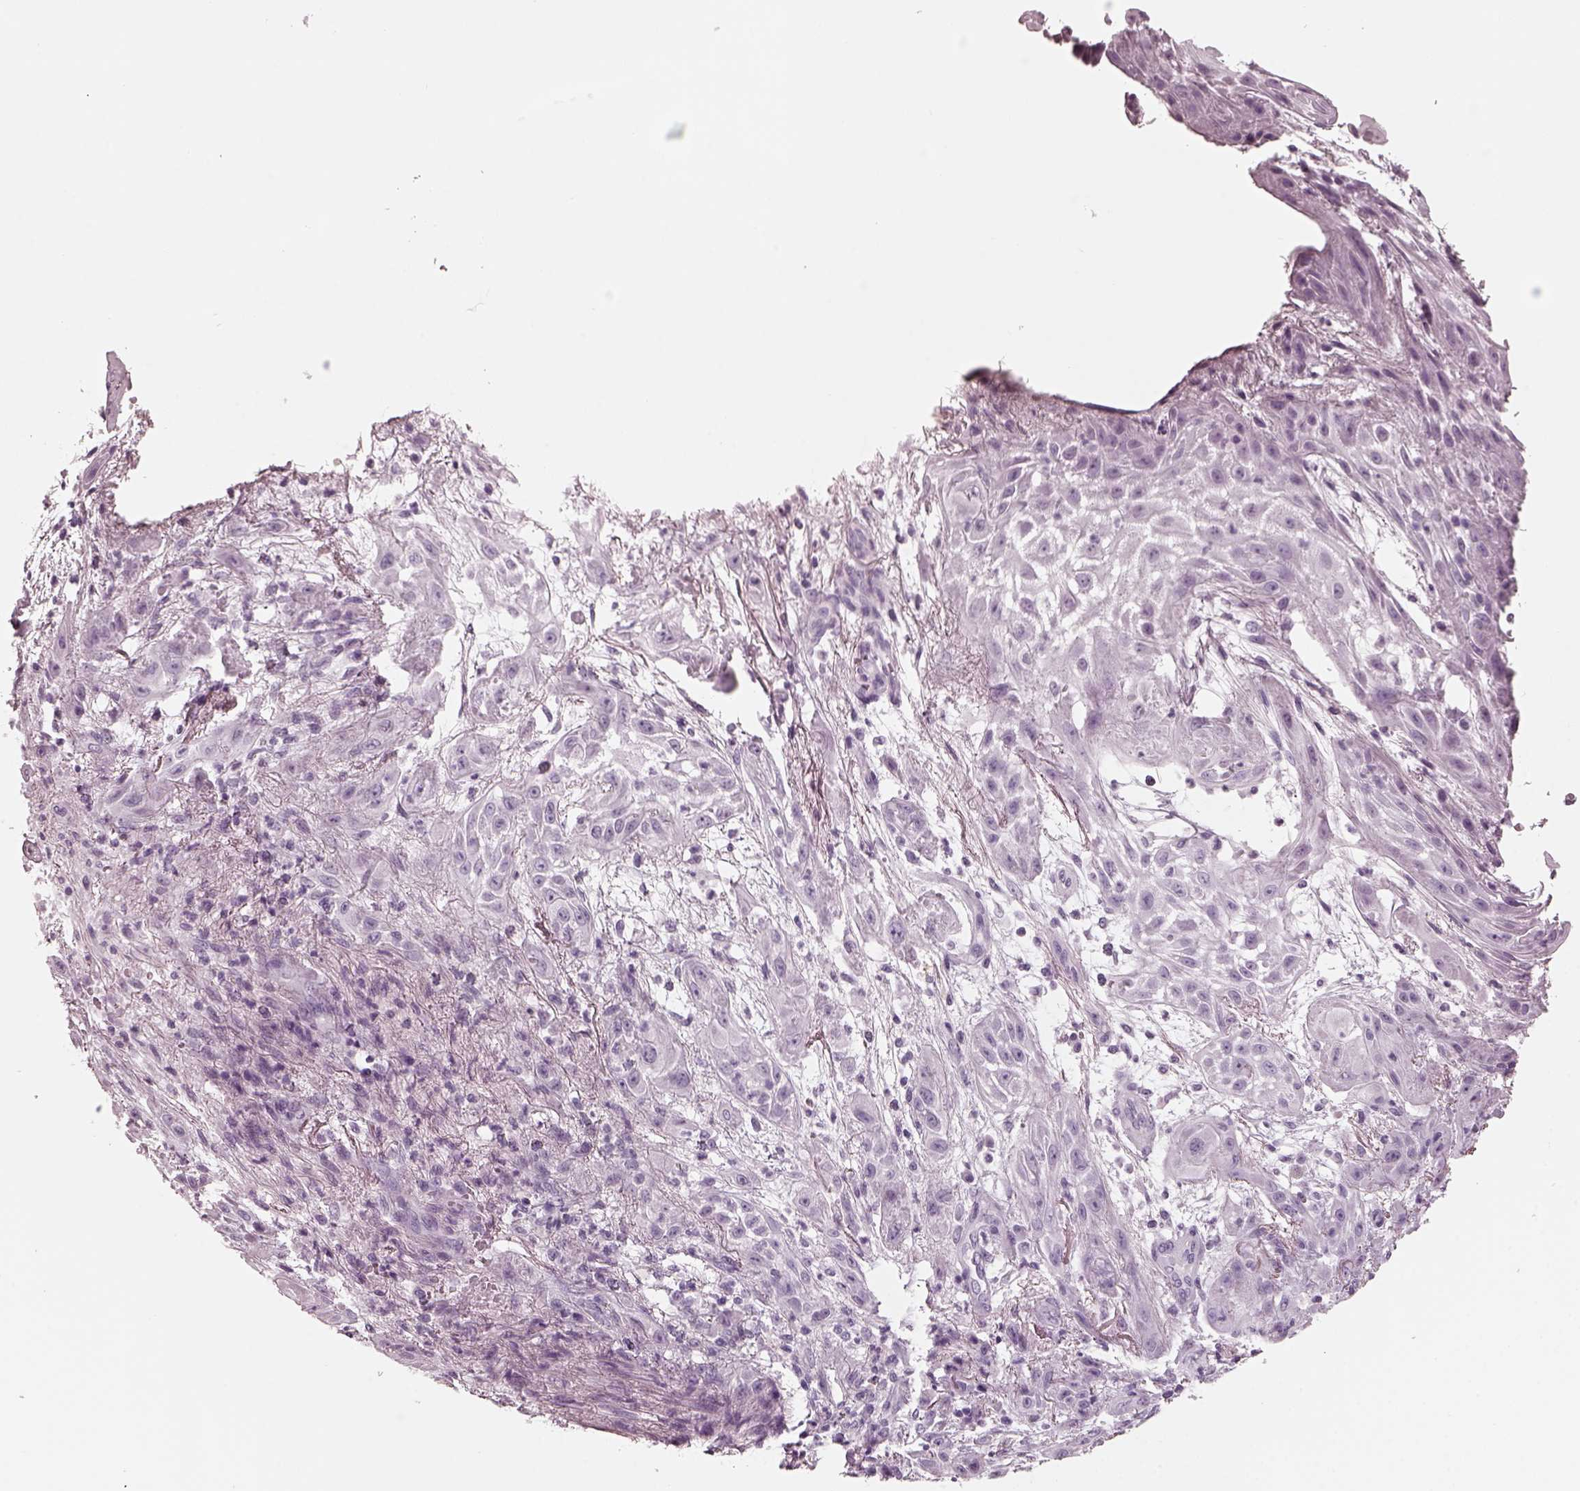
{"staining": {"intensity": "negative", "quantity": "none", "location": "none"}, "tissue": "skin cancer", "cell_type": "Tumor cells", "image_type": "cancer", "snomed": [{"axis": "morphology", "description": "Squamous cell carcinoma, NOS"}, {"axis": "topography", "description": "Skin"}], "caption": "This is an IHC image of human skin squamous cell carcinoma. There is no staining in tumor cells.", "gene": "RCVRN", "patient": {"sex": "male", "age": 62}}